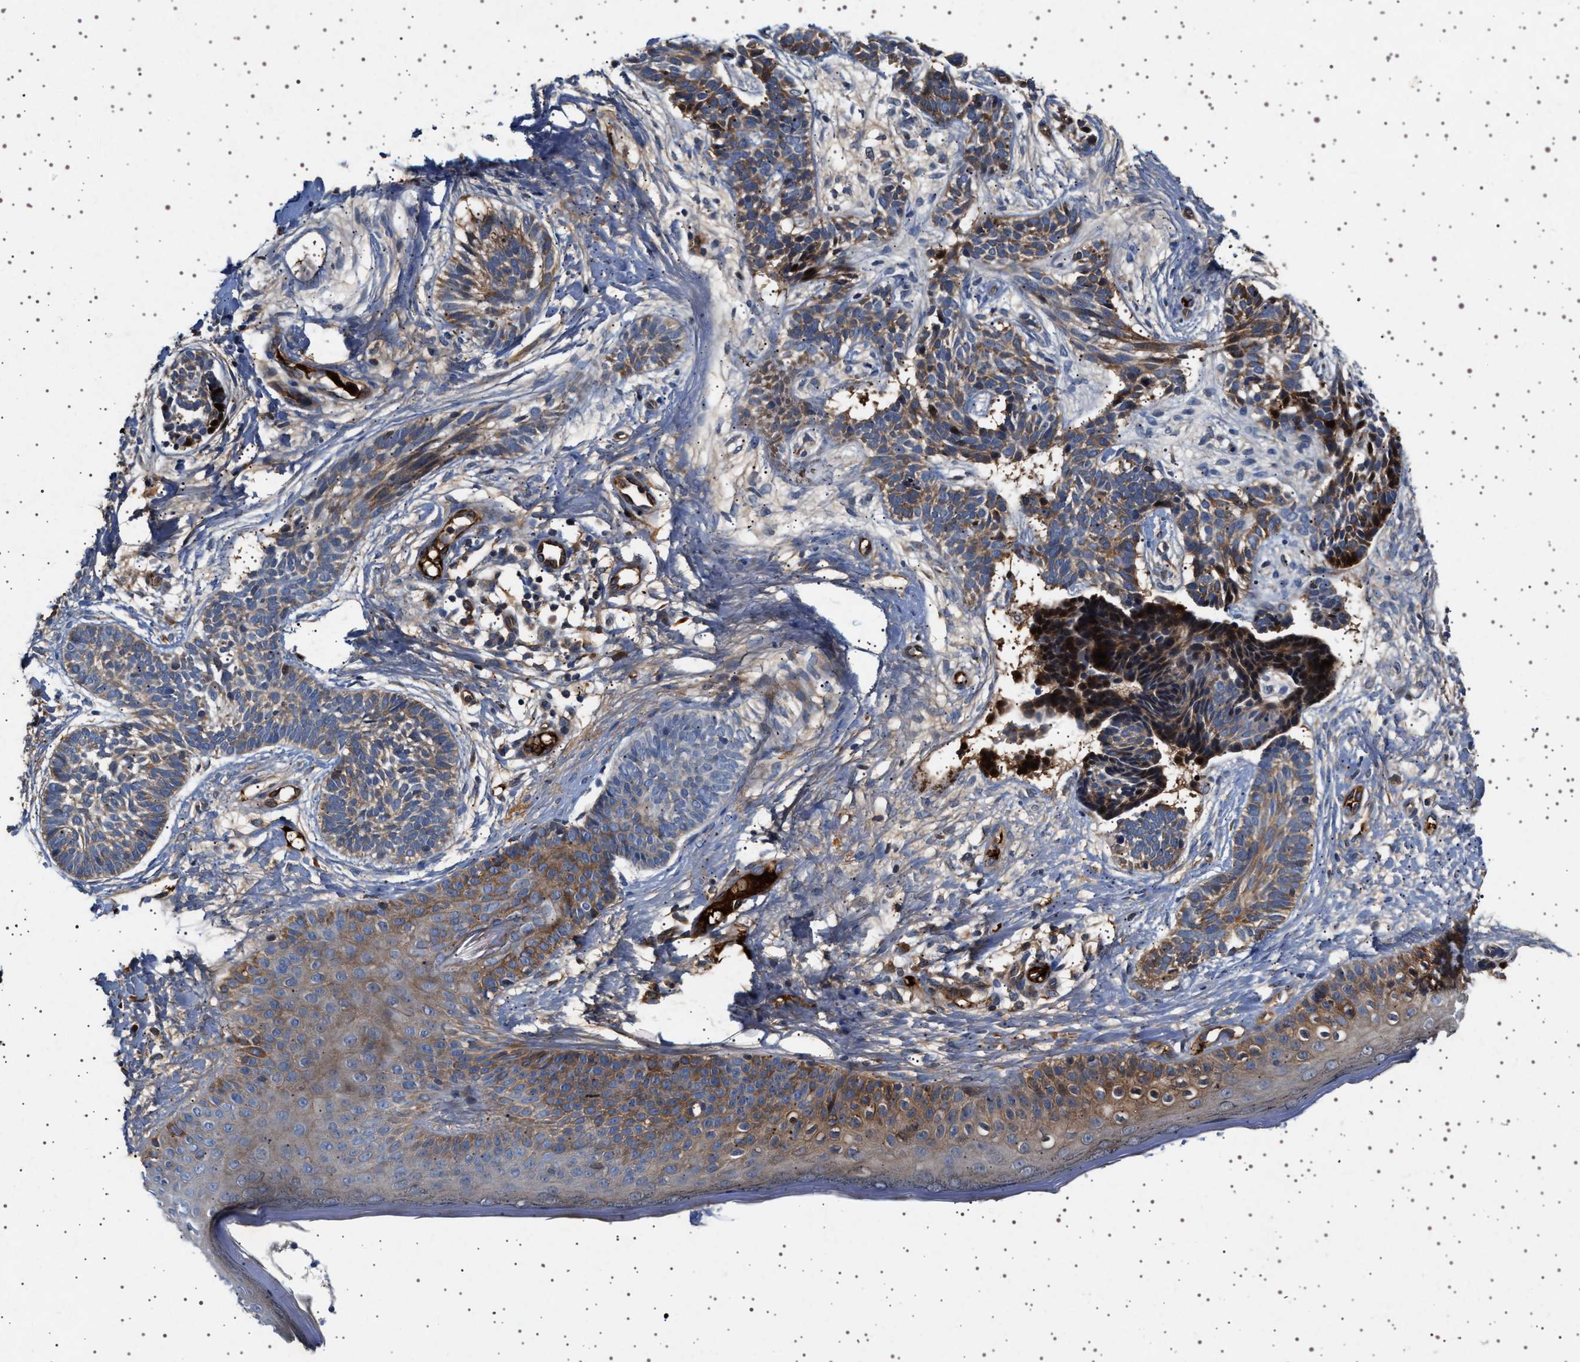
{"staining": {"intensity": "weak", "quantity": "<25%", "location": "cytoplasmic/membranous"}, "tissue": "skin cancer", "cell_type": "Tumor cells", "image_type": "cancer", "snomed": [{"axis": "morphology", "description": "Normal tissue, NOS"}, {"axis": "morphology", "description": "Basal cell carcinoma"}, {"axis": "topography", "description": "Skin"}], "caption": "Immunohistochemistry image of neoplastic tissue: human skin cancer (basal cell carcinoma) stained with DAB (3,3'-diaminobenzidine) displays no significant protein staining in tumor cells.", "gene": "FICD", "patient": {"sex": "male", "age": 63}}